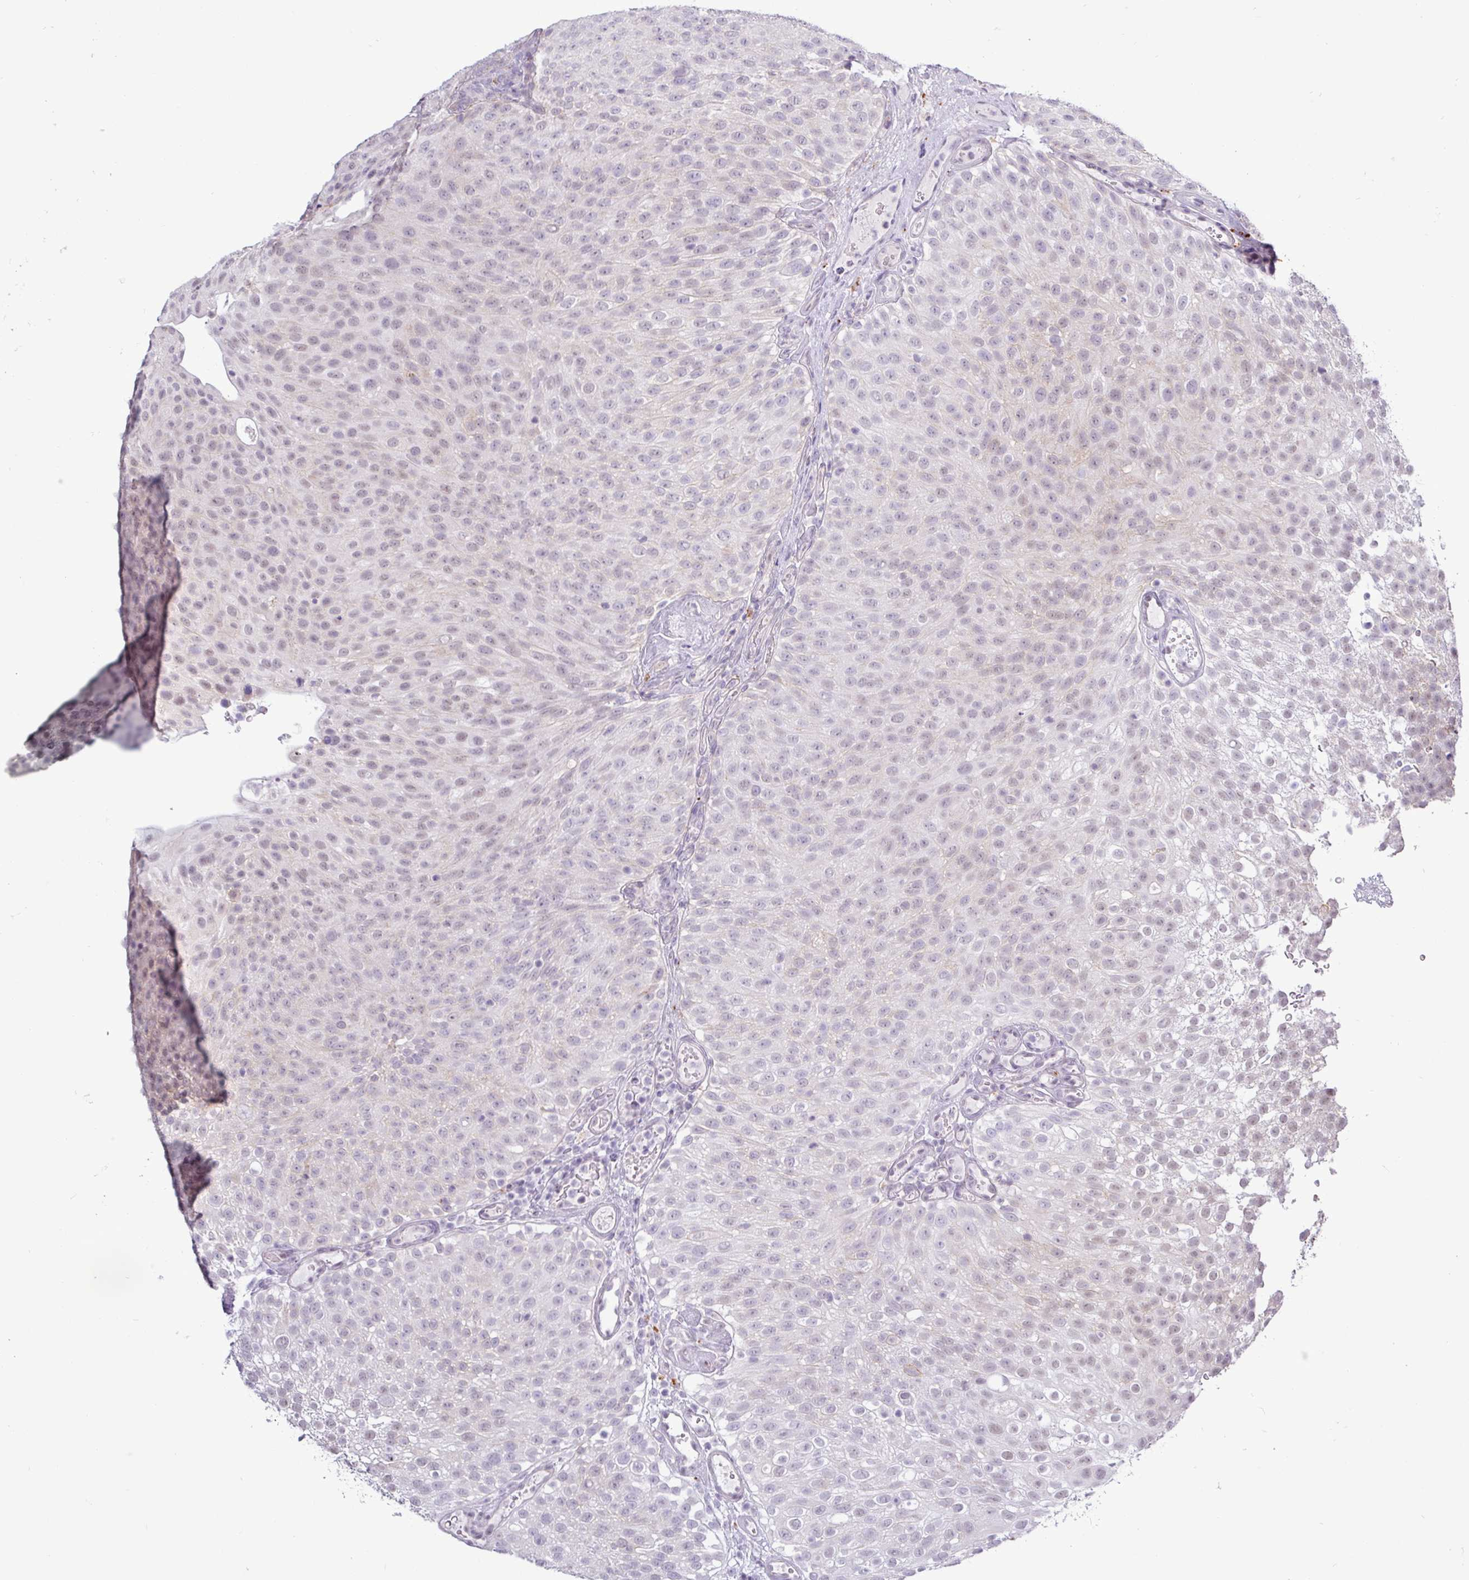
{"staining": {"intensity": "weak", "quantity": "<25%", "location": "nuclear"}, "tissue": "urothelial cancer", "cell_type": "Tumor cells", "image_type": "cancer", "snomed": [{"axis": "morphology", "description": "Urothelial carcinoma, Low grade"}, {"axis": "topography", "description": "Urinary bladder"}], "caption": "Urothelial cancer was stained to show a protein in brown. There is no significant expression in tumor cells. (DAB (3,3'-diaminobenzidine) immunohistochemistry with hematoxylin counter stain).", "gene": "AMIGO2", "patient": {"sex": "male", "age": 78}}